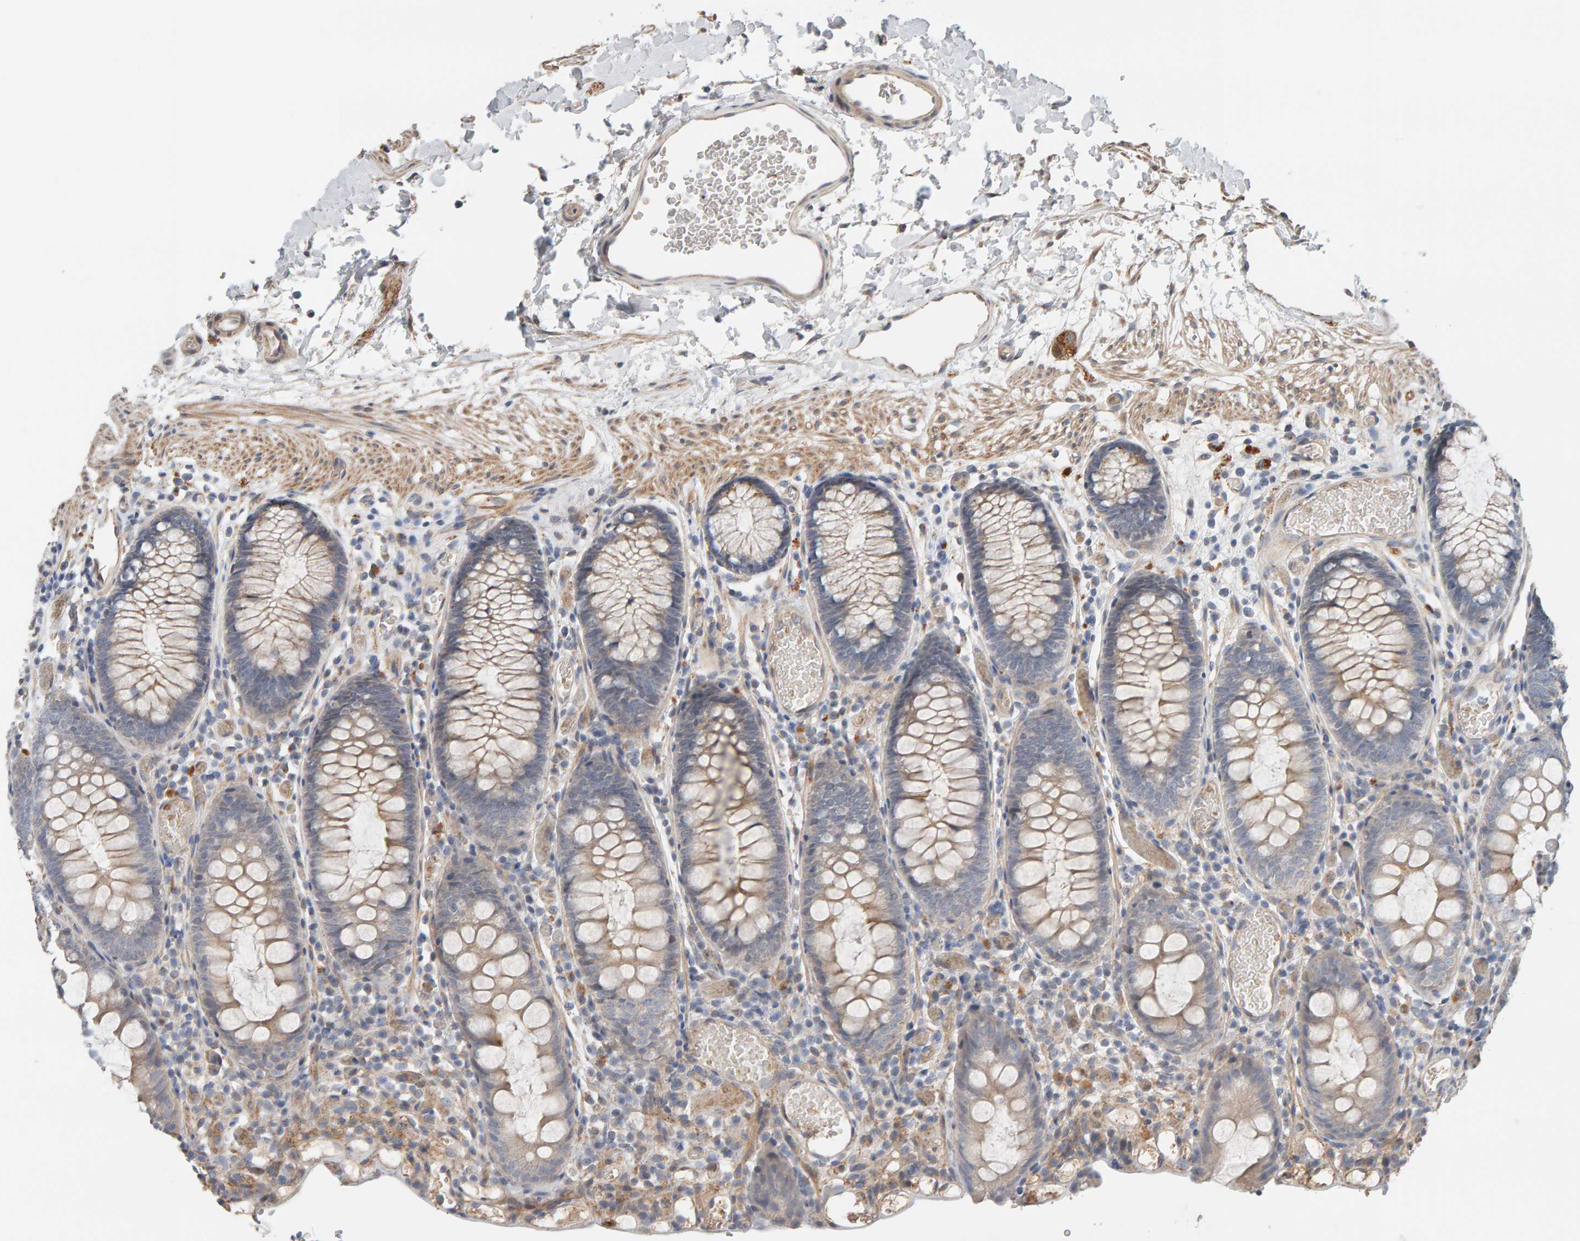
{"staining": {"intensity": "weak", "quantity": ">75%", "location": "cytoplasmic/membranous"}, "tissue": "colon", "cell_type": "Endothelial cells", "image_type": "normal", "snomed": [{"axis": "morphology", "description": "Normal tissue, NOS"}, {"axis": "topography", "description": "Colon"}], "caption": "This is an image of IHC staining of normal colon, which shows weak expression in the cytoplasmic/membranous of endothelial cells.", "gene": "IPPK", "patient": {"sex": "male", "age": 14}}